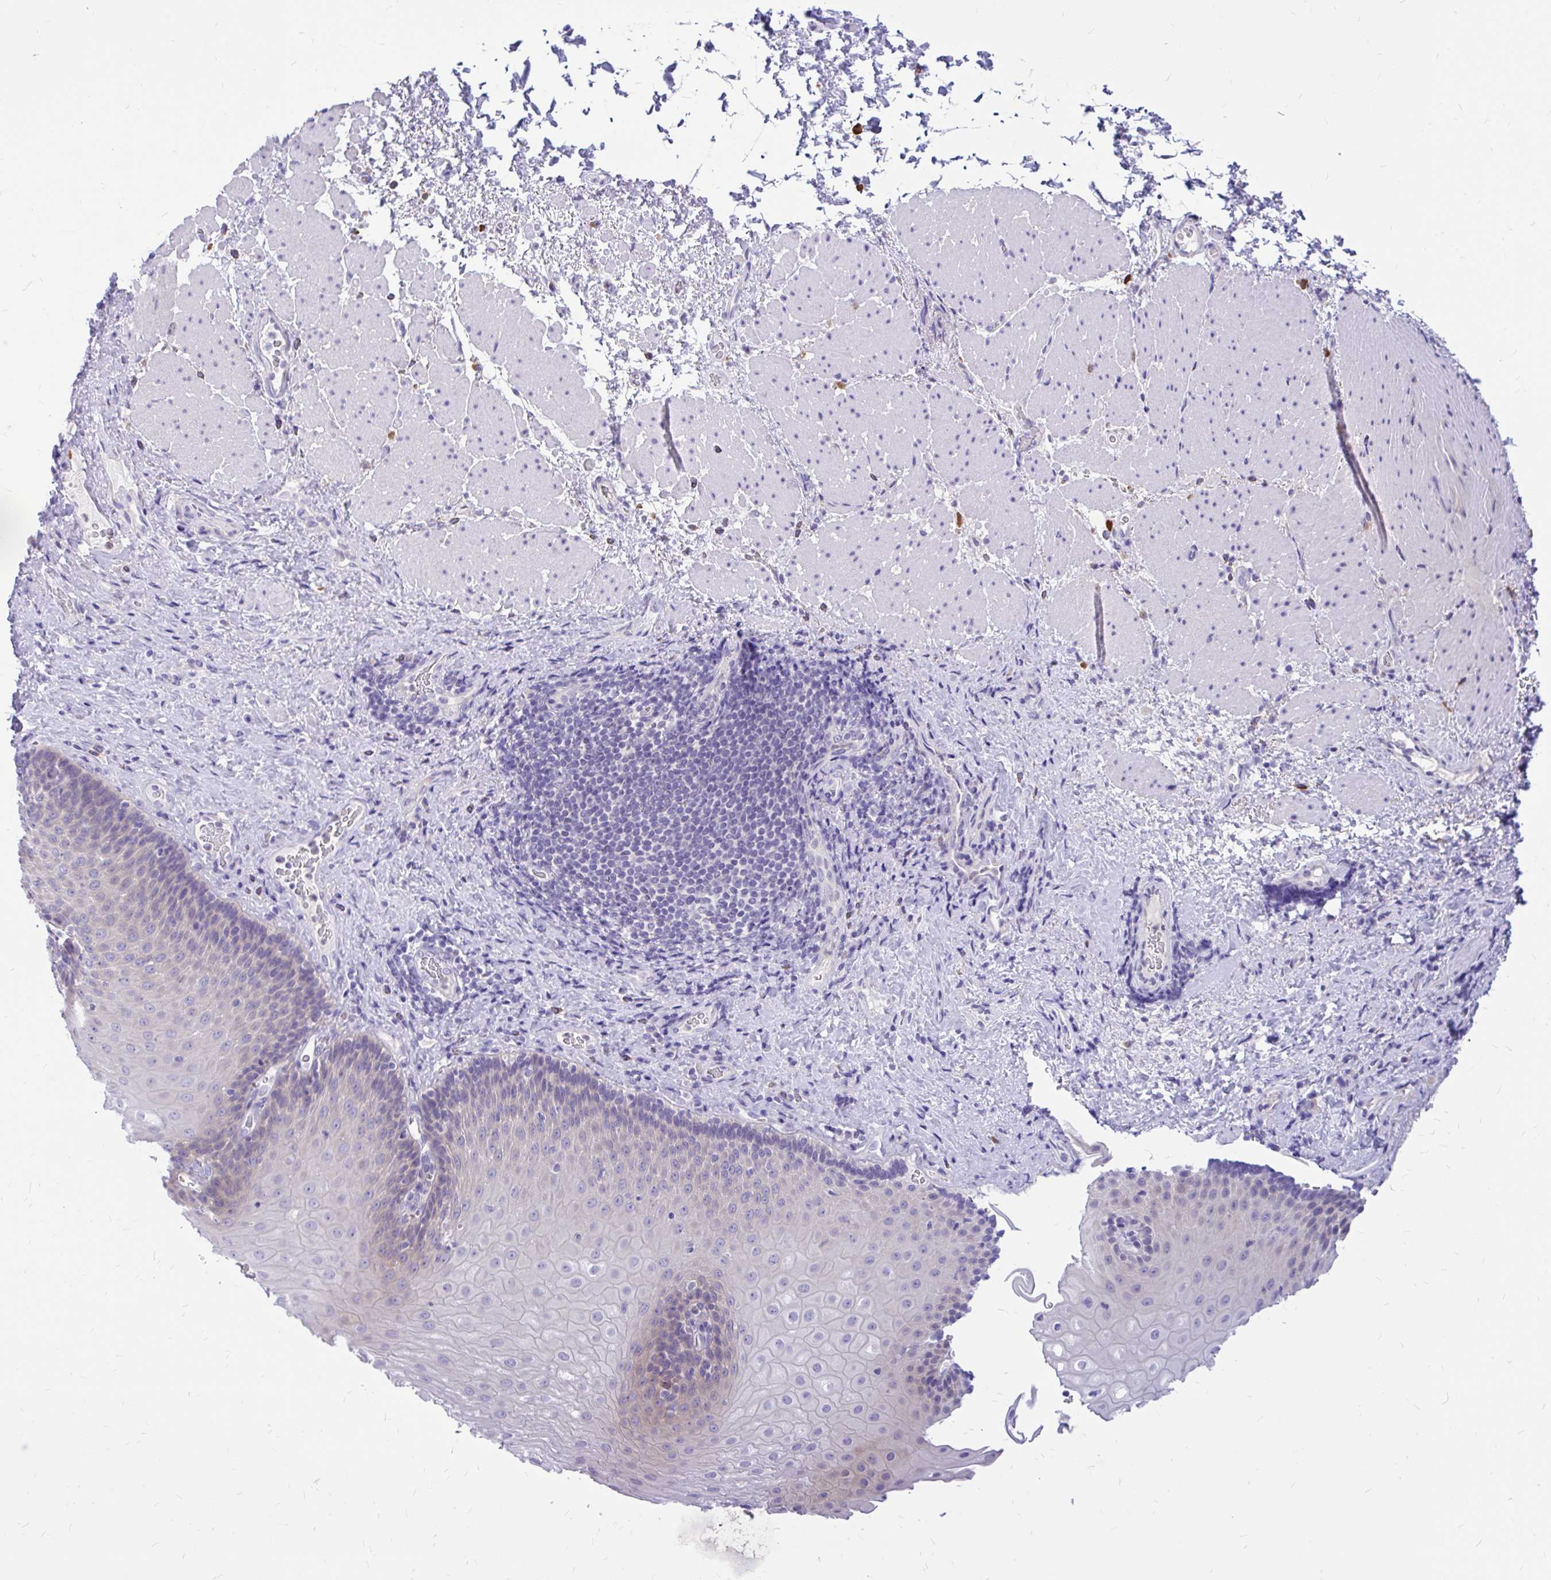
{"staining": {"intensity": "negative", "quantity": "none", "location": "none"}, "tissue": "esophagus", "cell_type": "Squamous epithelial cells", "image_type": "normal", "snomed": [{"axis": "morphology", "description": "Normal tissue, NOS"}, {"axis": "topography", "description": "Esophagus"}], "caption": "The image exhibits no staining of squamous epithelial cells in benign esophagus. Nuclei are stained in blue.", "gene": "MAP1LC3A", "patient": {"sex": "male", "age": 62}}